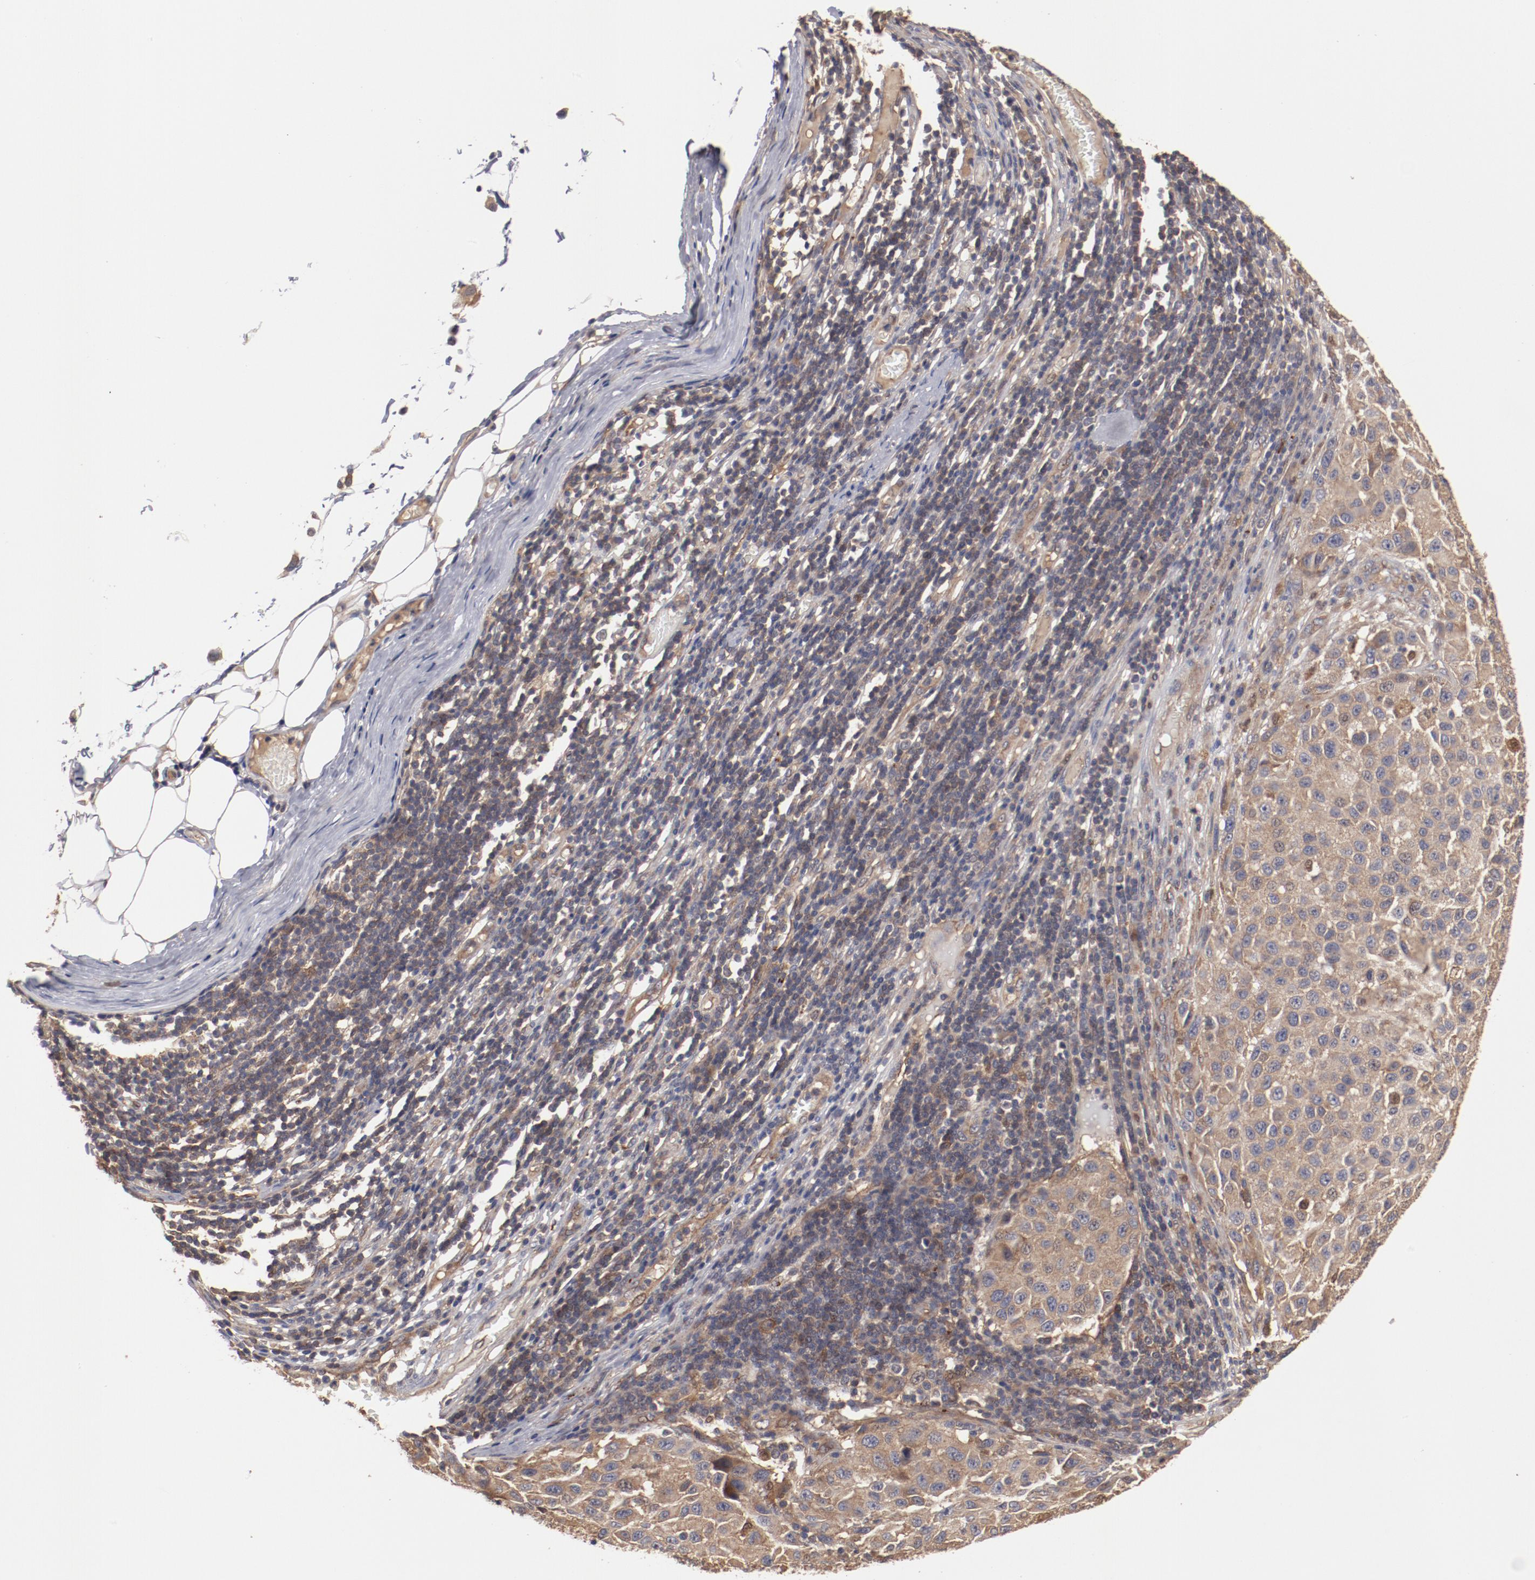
{"staining": {"intensity": "moderate", "quantity": ">75%", "location": "cytoplasmic/membranous"}, "tissue": "melanoma", "cell_type": "Tumor cells", "image_type": "cancer", "snomed": [{"axis": "morphology", "description": "Malignant melanoma, Metastatic site"}, {"axis": "topography", "description": "Lymph node"}], "caption": "Tumor cells show medium levels of moderate cytoplasmic/membranous expression in approximately >75% of cells in melanoma.", "gene": "DNAAF2", "patient": {"sex": "male", "age": 61}}